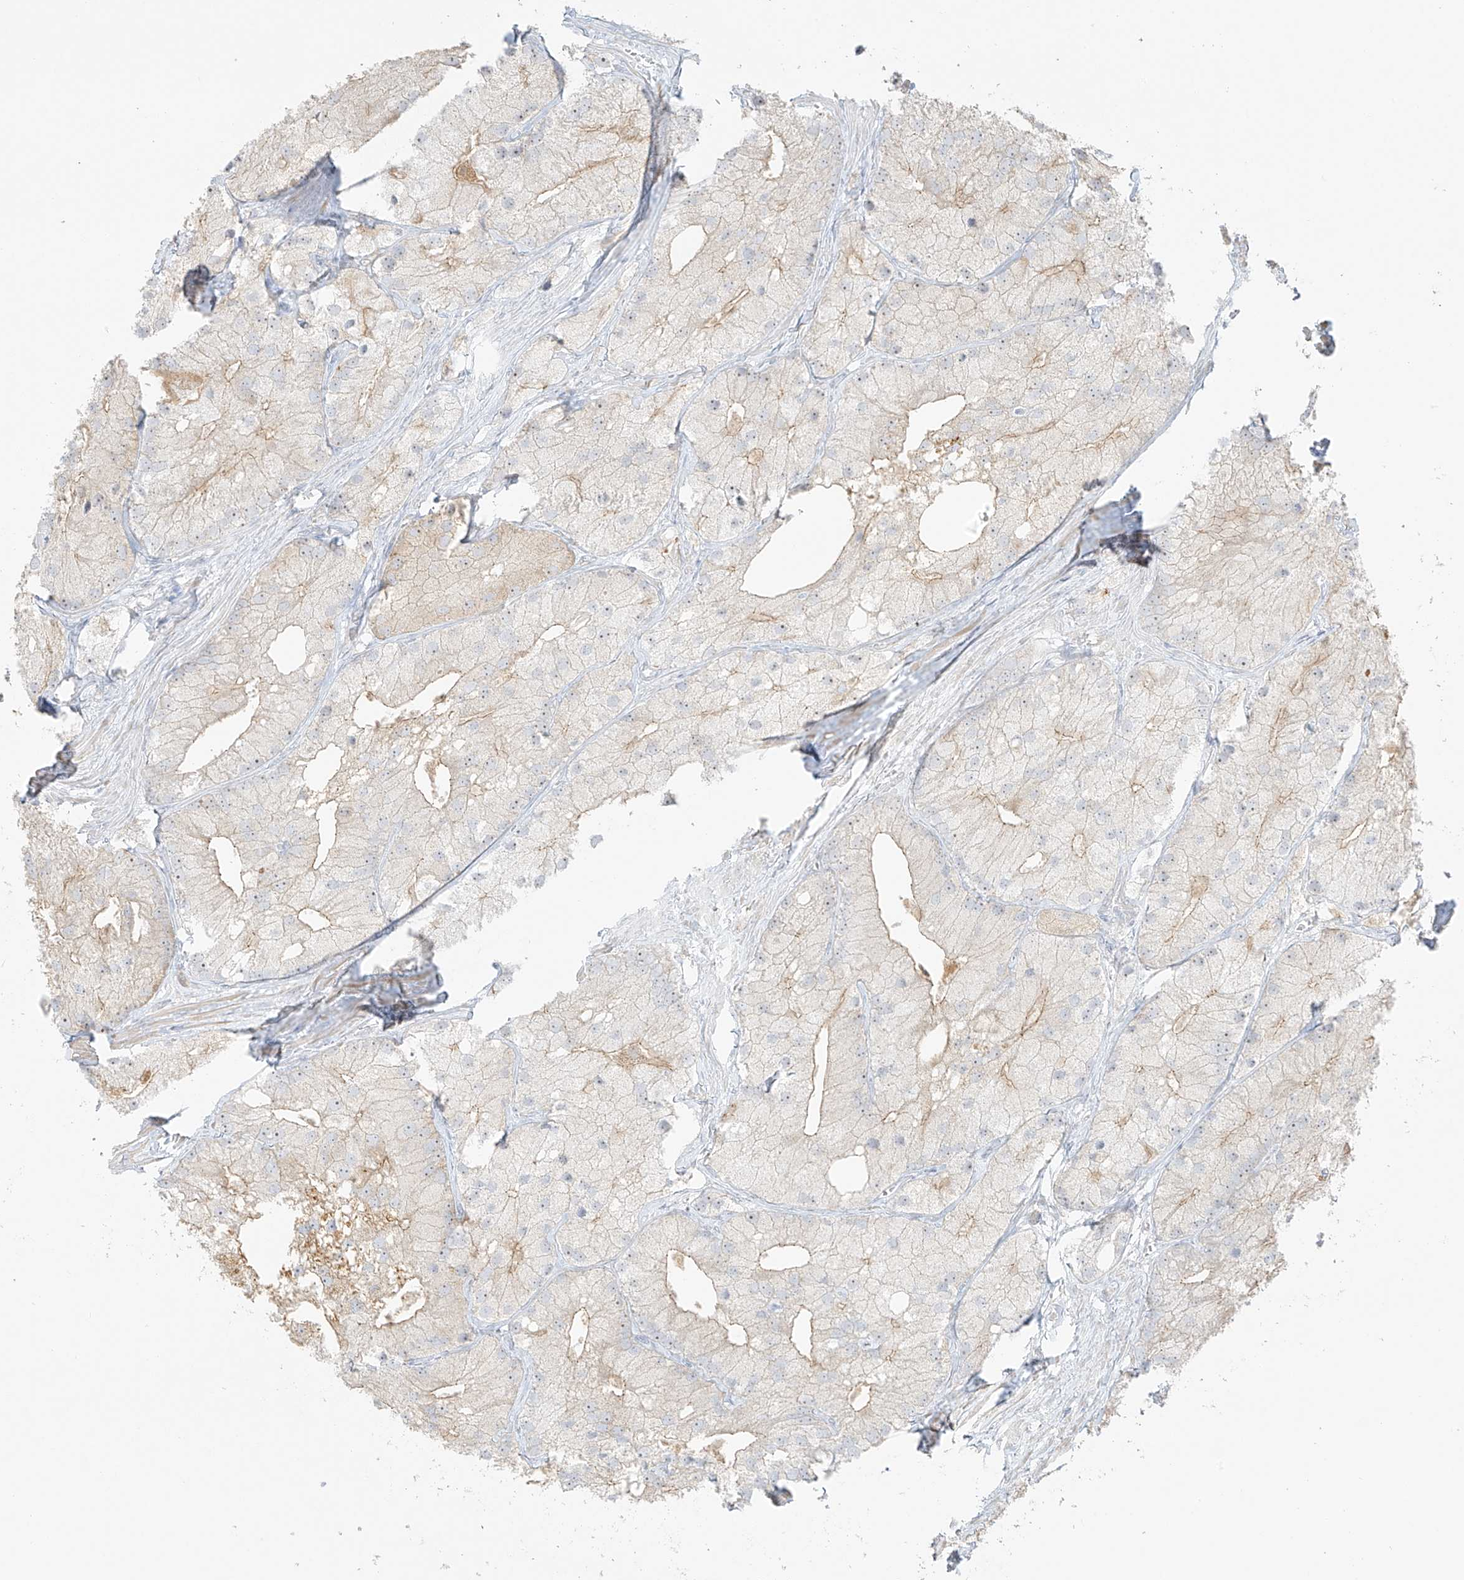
{"staining": {"intensity": "weak", "quantity": "25%-75%", "location": "cytoplasmic/membranous"}, "tissue": "prostate cancer", "cell_type": "Tumor cells", "image_type": "cancer", "snomed": [{"axis": "morphology", "description": "Adenocarcinoma, Low grade"}, {"axis": "topography", "description": "Prostate"}], "caption": "Immunohistochemical staining of prostate cancer (low-grade adenocarcinoma) exhibits weak cytoplasmic/membranous protein staining in about 25%-75% of tumor cells.", "gene": "ZBTB41", "patient": {"sex": "male", "age": 69}}